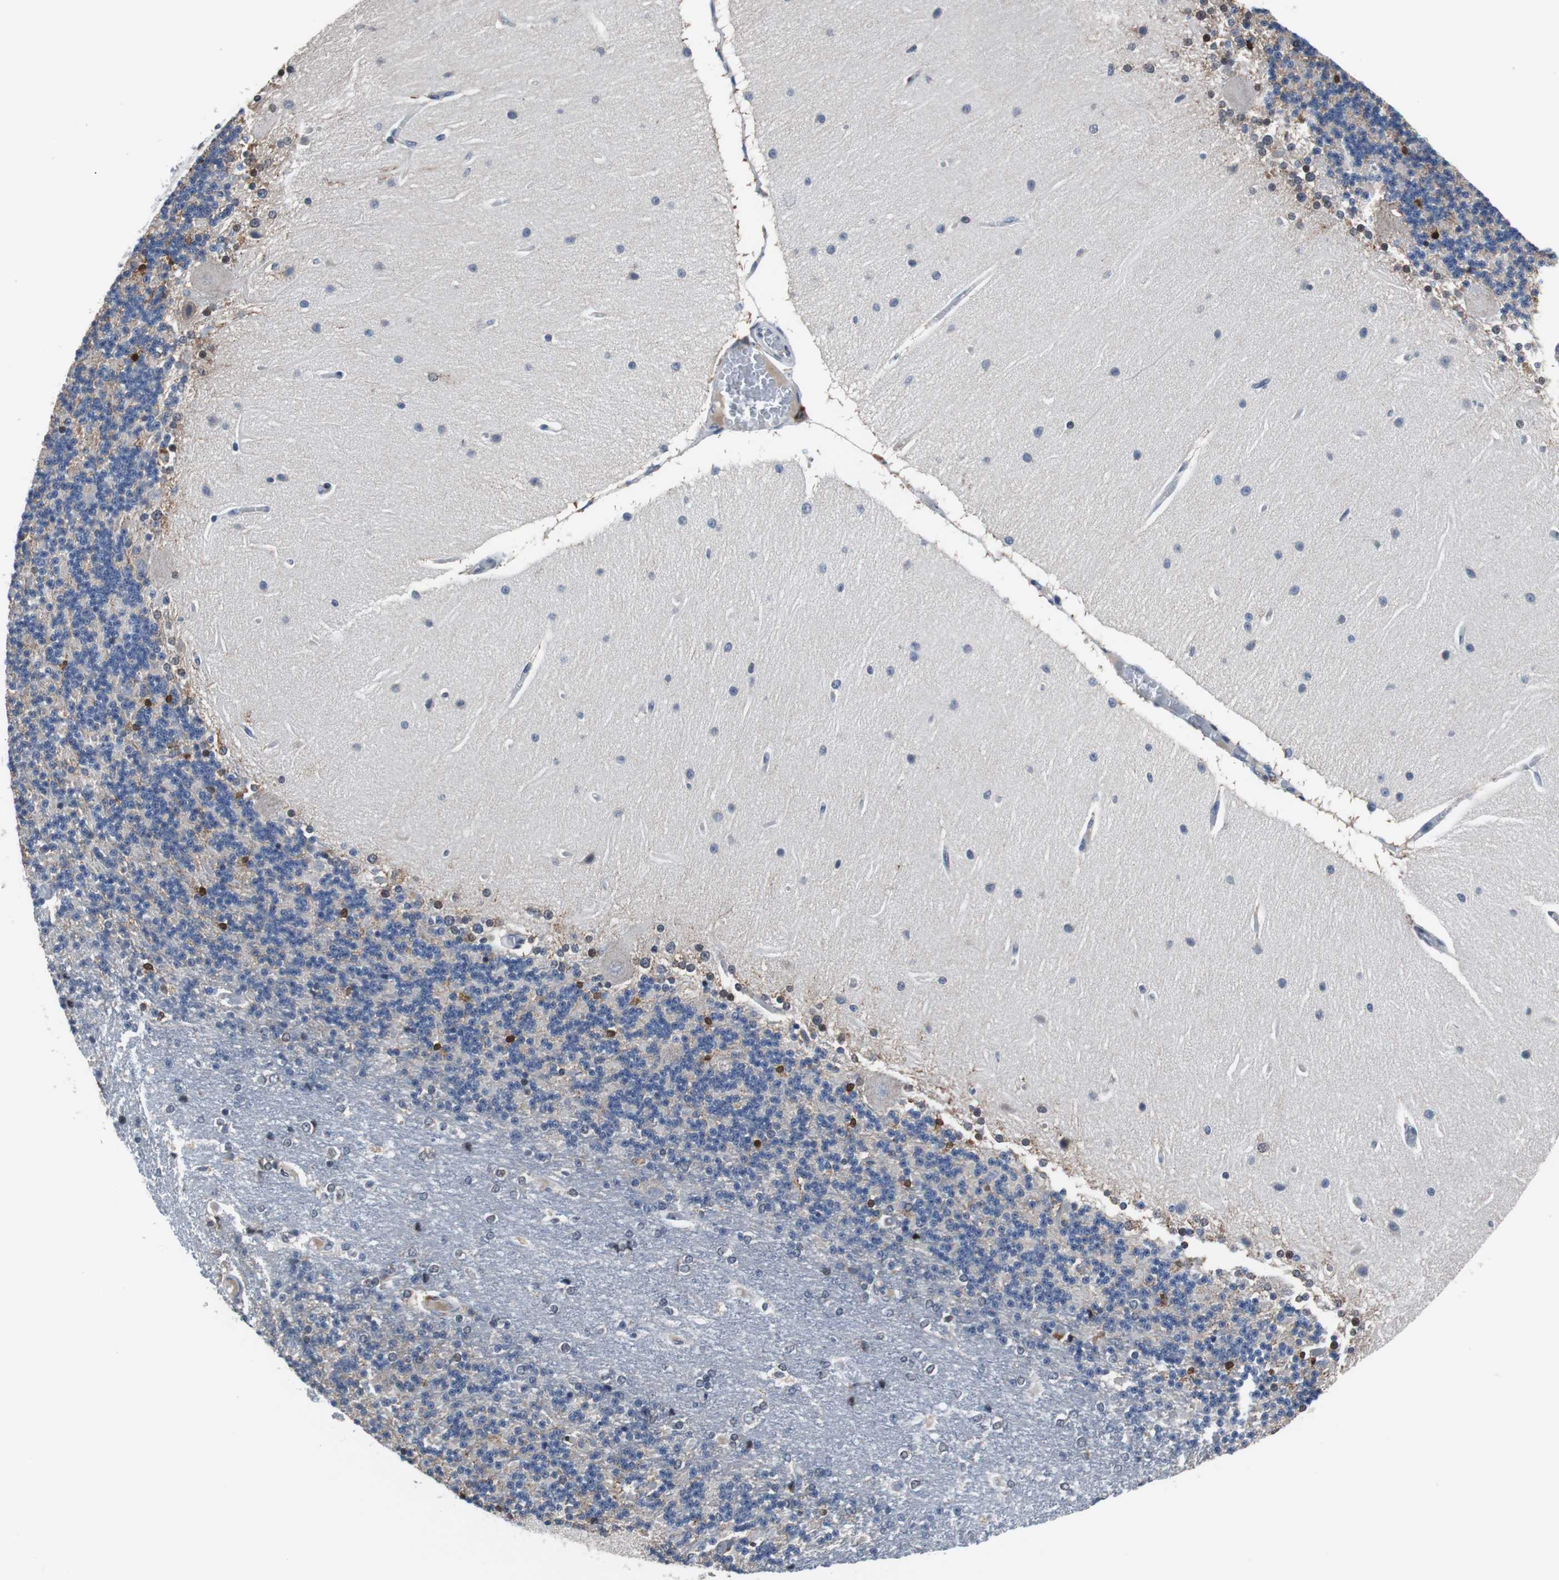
{"staining": {"intensity": "strong", "quantity": "<25%", "location": "nuclear"}, "tissue": "cerebellum", "cell_type": "Cells in granular layer", "image_type": "normal", "snomed": [{"axis": "morphology", "description": "Normal tissue, NOS"}, {"axis": "topography", "description": "Cerebellum"}], "caption": "DAB immunohistochemical staining of benign human cerebellum shows strong nuclear protein positivity in about <25% of cells in granular layer.", "gene": "TP63", "patient": {"sex": "female", "age": 54}}